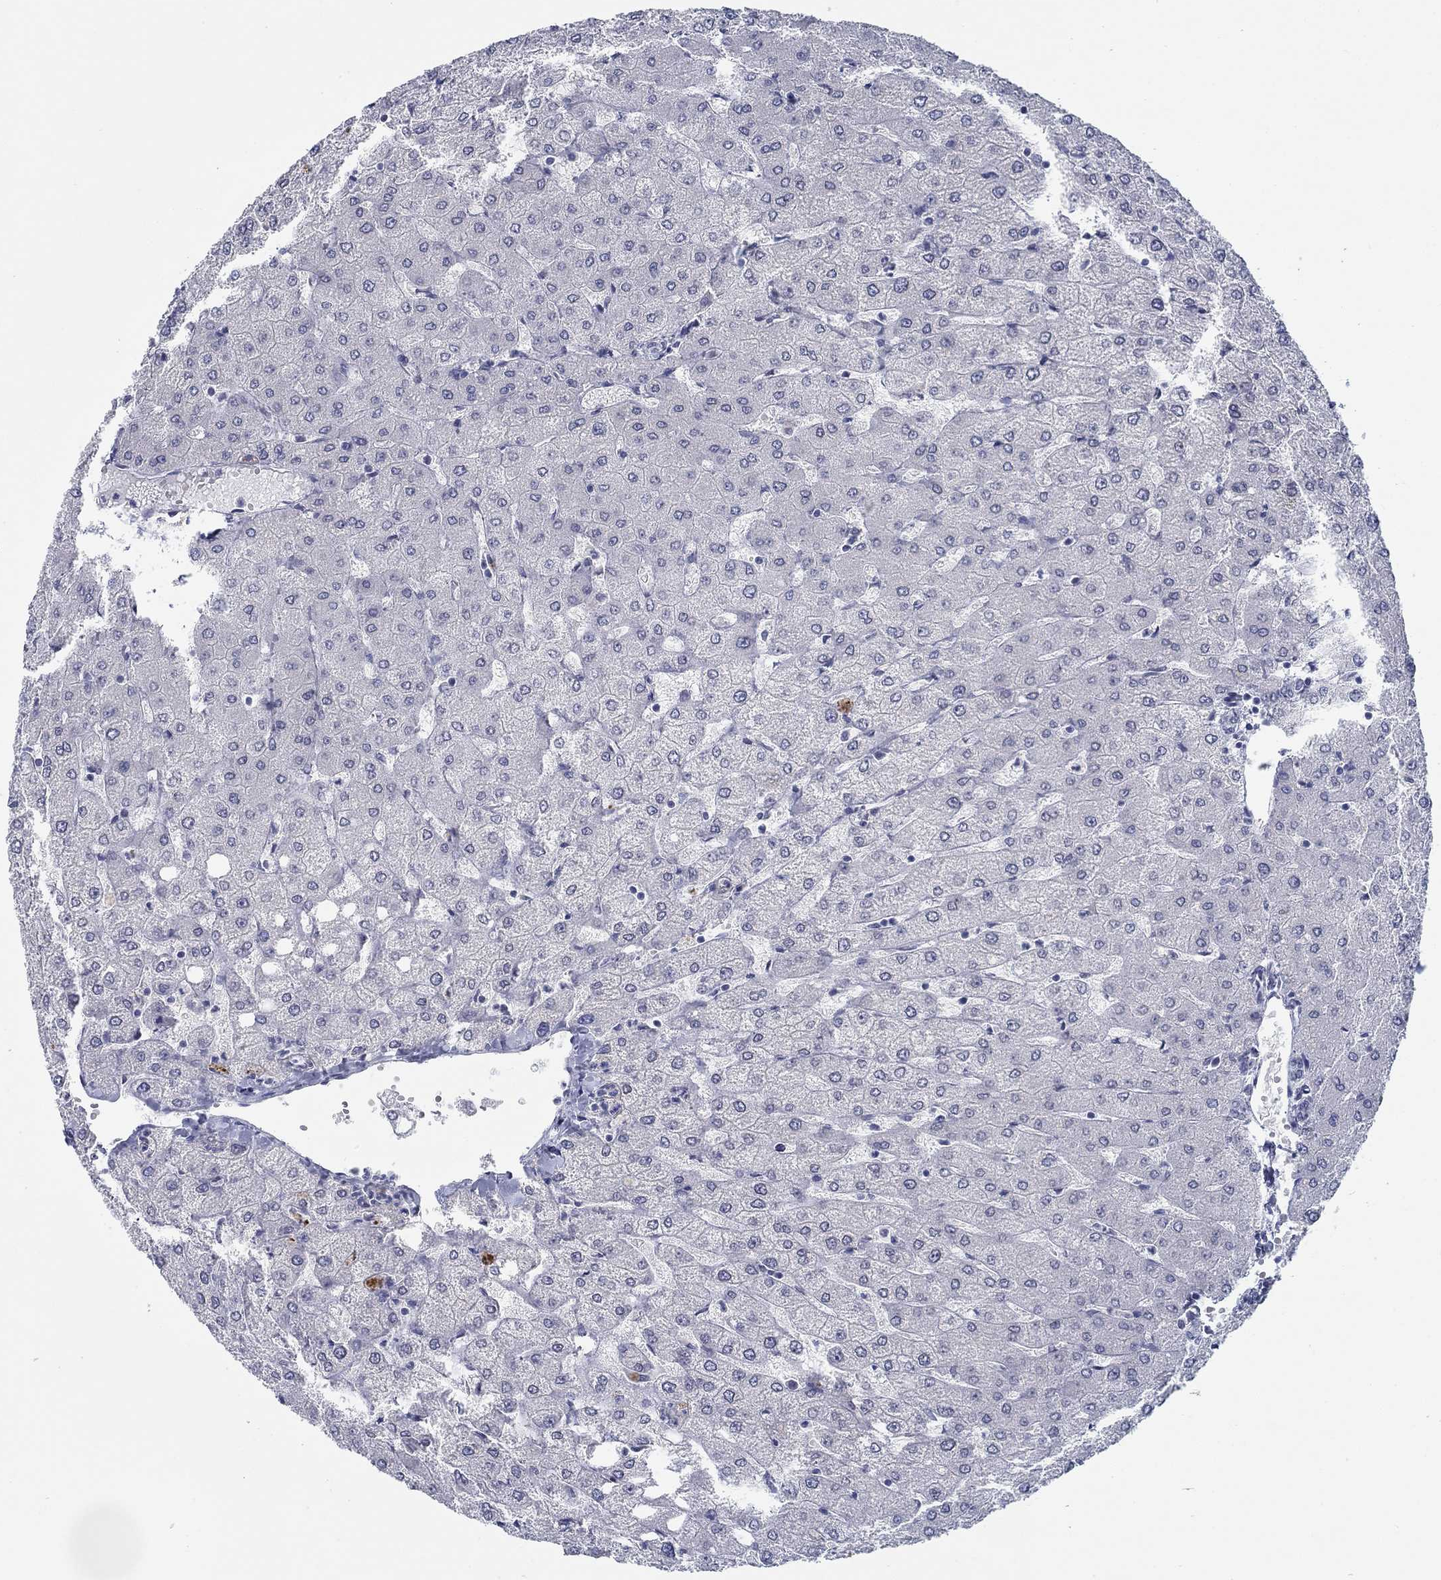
{"staining": {"intensity": "negative", "quantity": "none", "location": "none"}, "tissue": "liver", "cell_type": "Cholangiocytes", "image_type": "normal", "snomed": [{"axis": "morphology", "description": "Normal tissue, NOS"}, {"axis": "topography", "description": "Liver"}], "caption": "High magnification brightfield microscopy of unremarkable liver stained with DAB (brown) and counterstained with hematoxylin (blue): cholangiocytes show no significant positivity. (DAB IHC visualized using brightfield microscopy, high magnification).", "gene": "NUP155", "patient": {"sex": "female", "age": 54}}